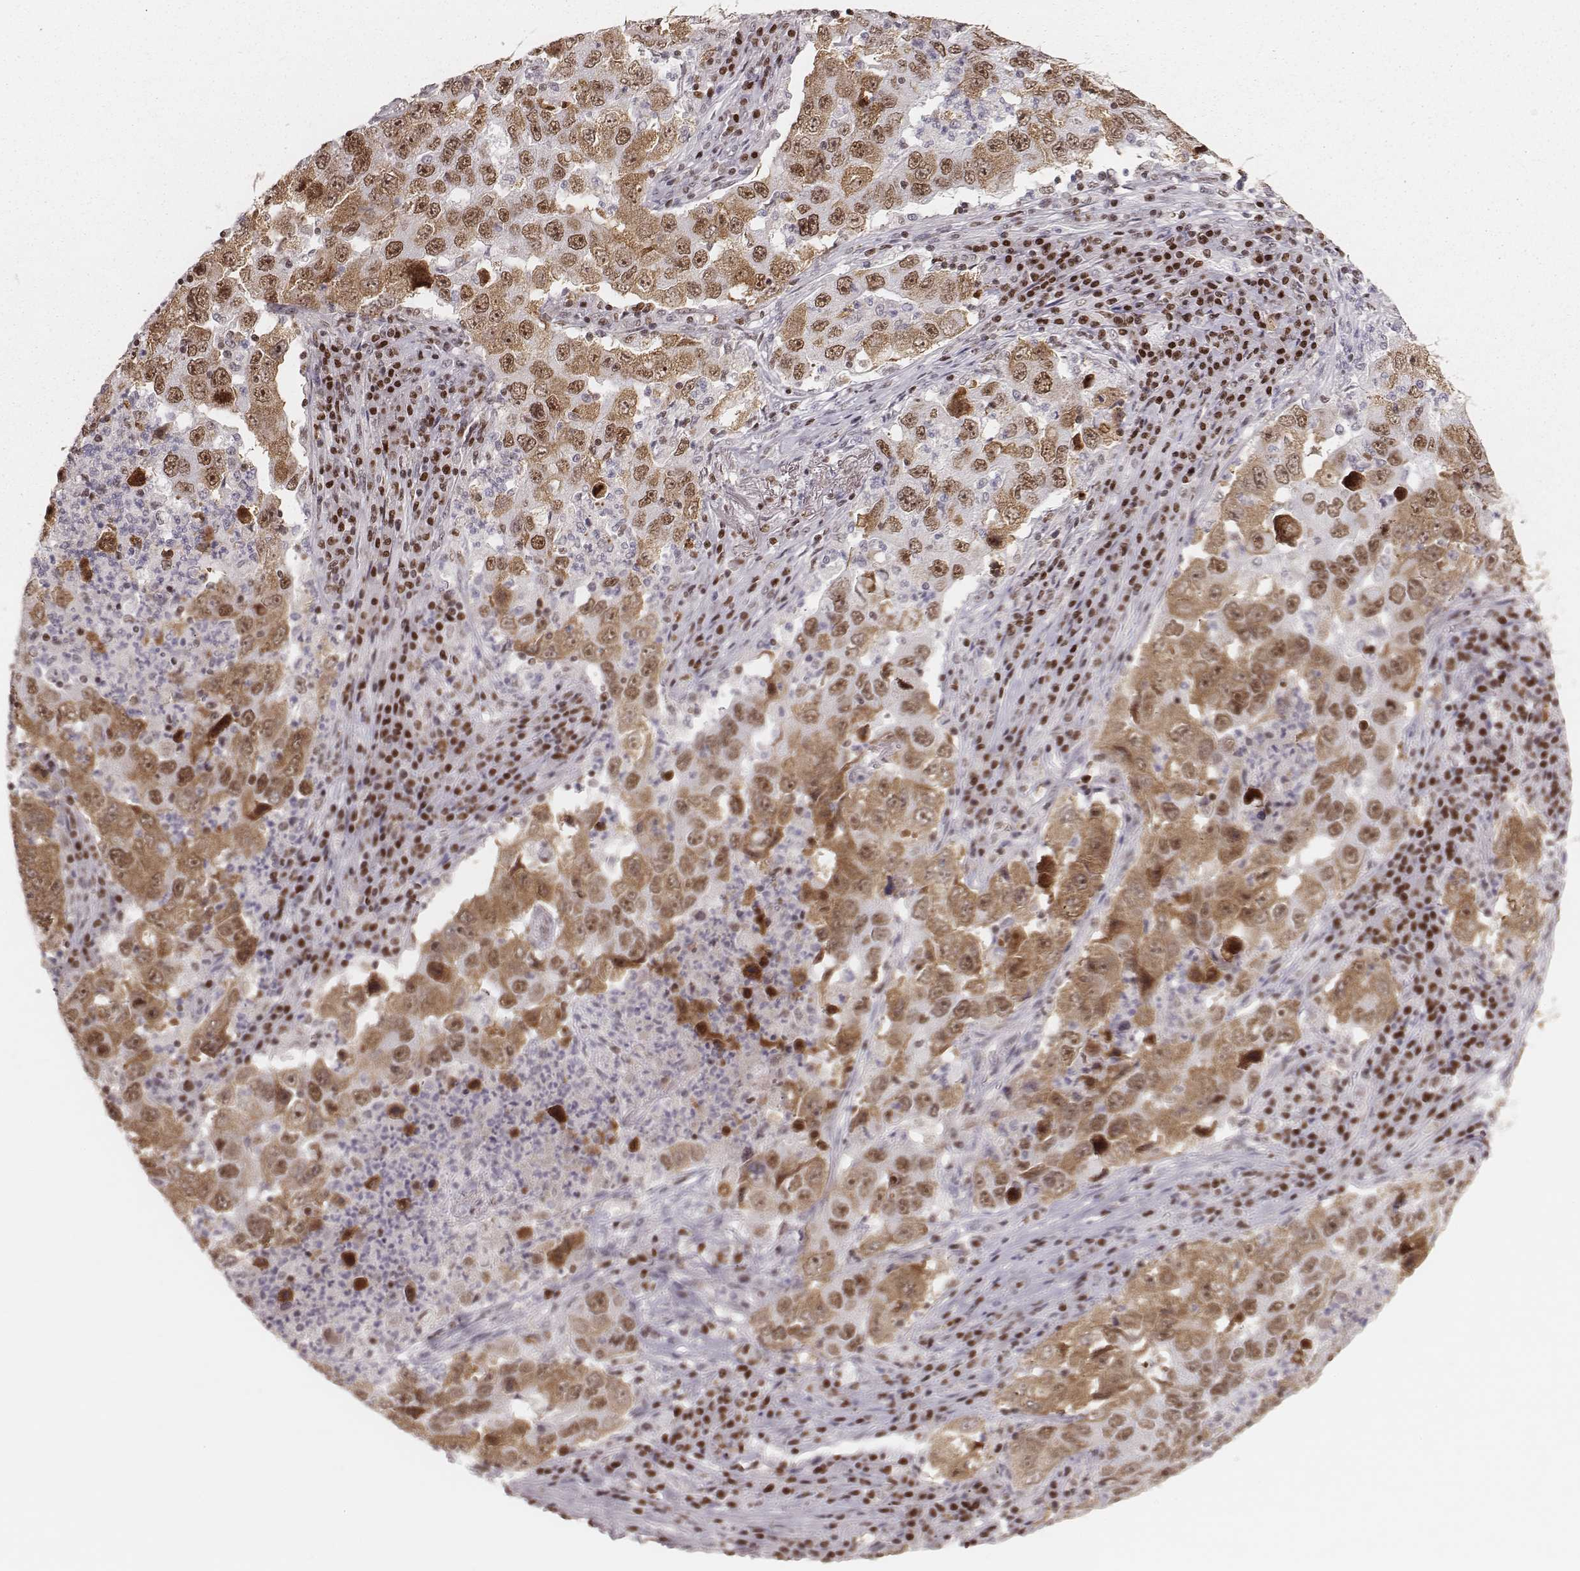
{"staining": {"intensity": "moderate", "quantity": ">75%", "location": "nuclear"}, "tissue": "lung cancer", "cell_type": "Tumor cells", "image_type": "cancer", "snomed": [{"axis": "morphology", "description": "Adenocarcinoma, NOS"}, {"axis": "topography", "description": "Lung"}], "caption": "Protein staining demonstrates moderate nuclear positivity in about >75% of tumor cells in lung adenocarcinoma. (DAB = brown stain, brightfield microscopy at high magnification).", "gene": "PARP1", "patient": {"sex": "male", "age": 73}}